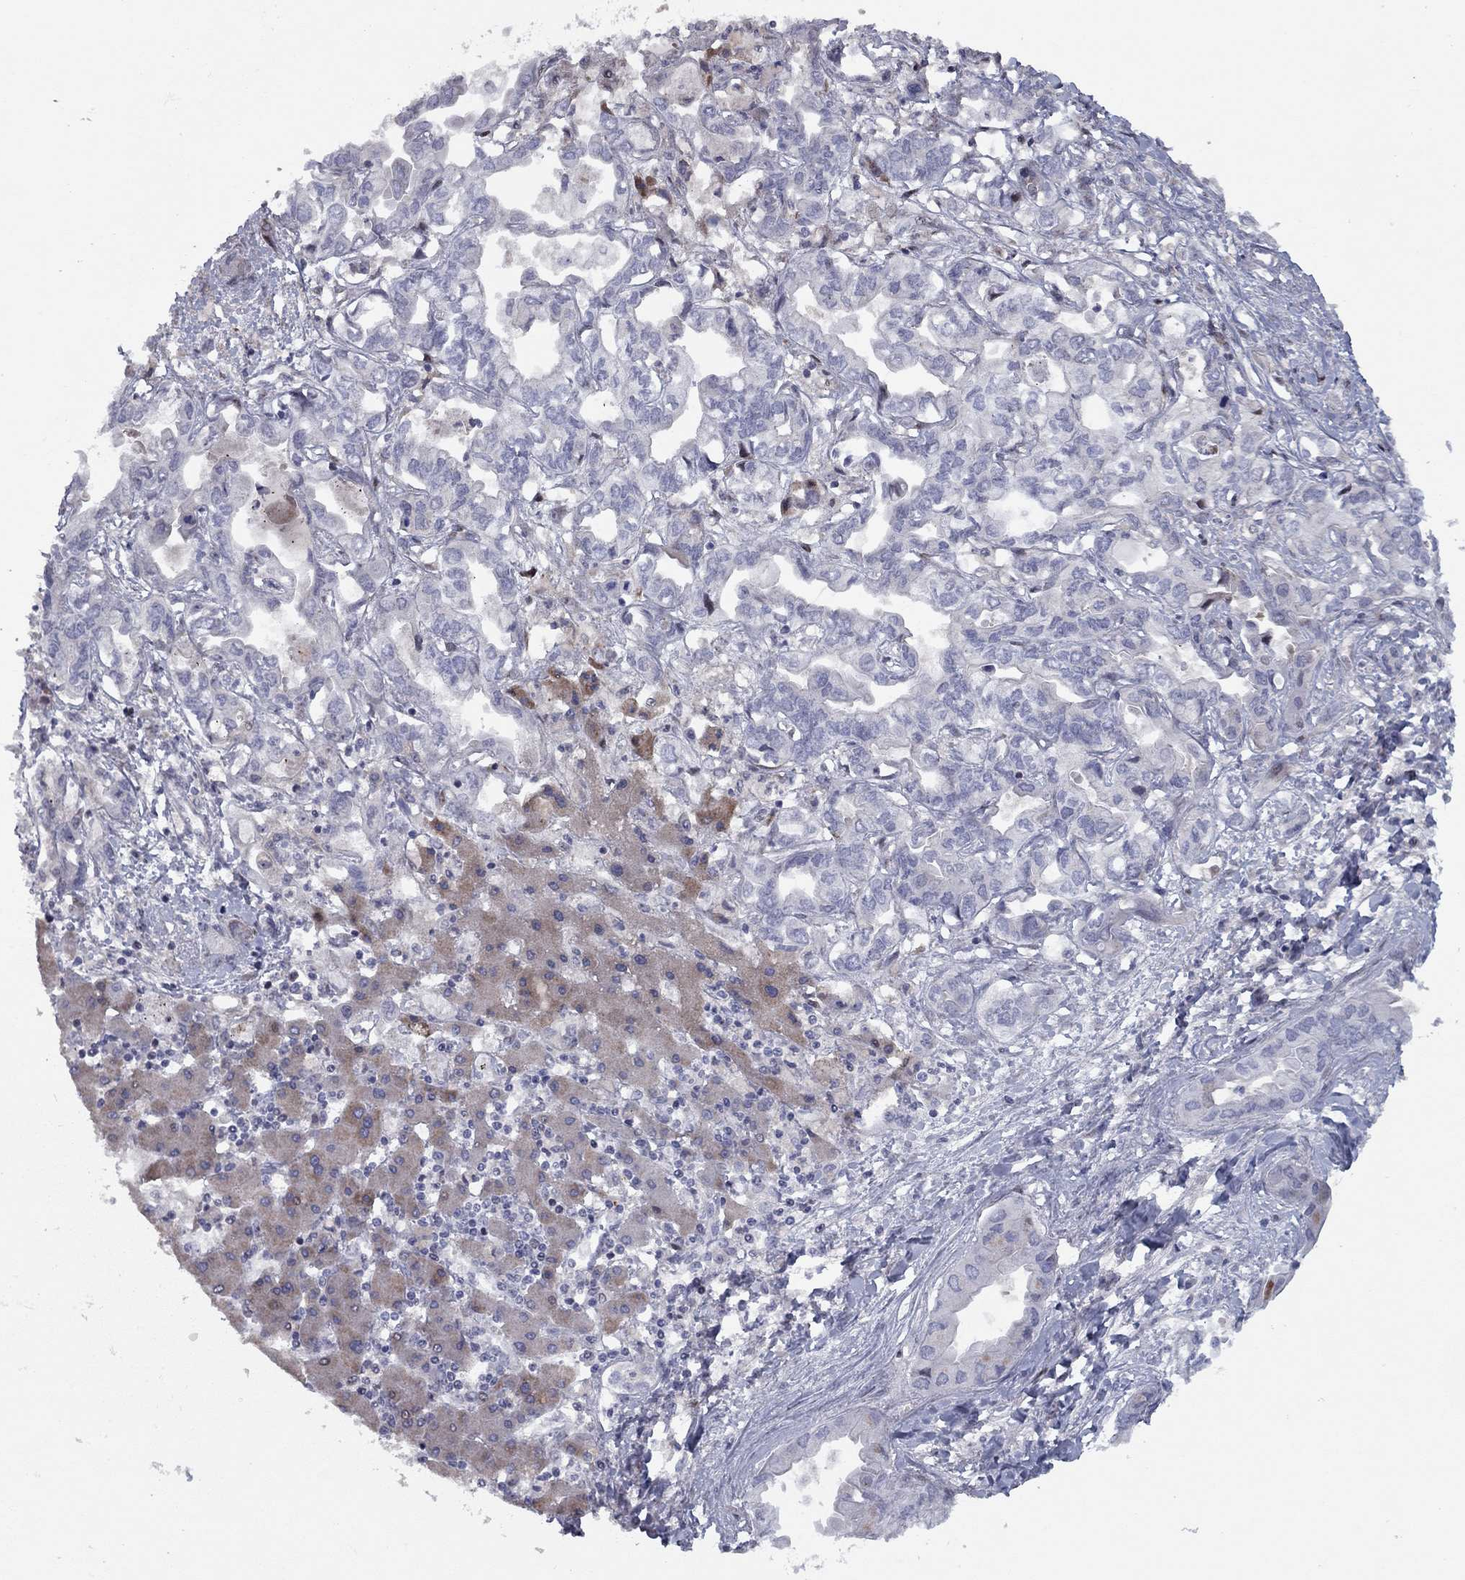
{"staining": {"intensity": "negative", "quantity": "none", "location": "none"}, "tissue": "liver cancer", "cell_type": "Tumor cells", "image_type": "cancer", "snomed": [{"axis": "morphology", "description": "Cholangiocarcinoma"}, {"axis": "topography", "description": "Liver"}], "caption": "Tumor cells are negative for protein expression in human cholangiocarcinoma (liver).", "gene": "DUSP7", "patient": {"sex": "female", "age": 64}}